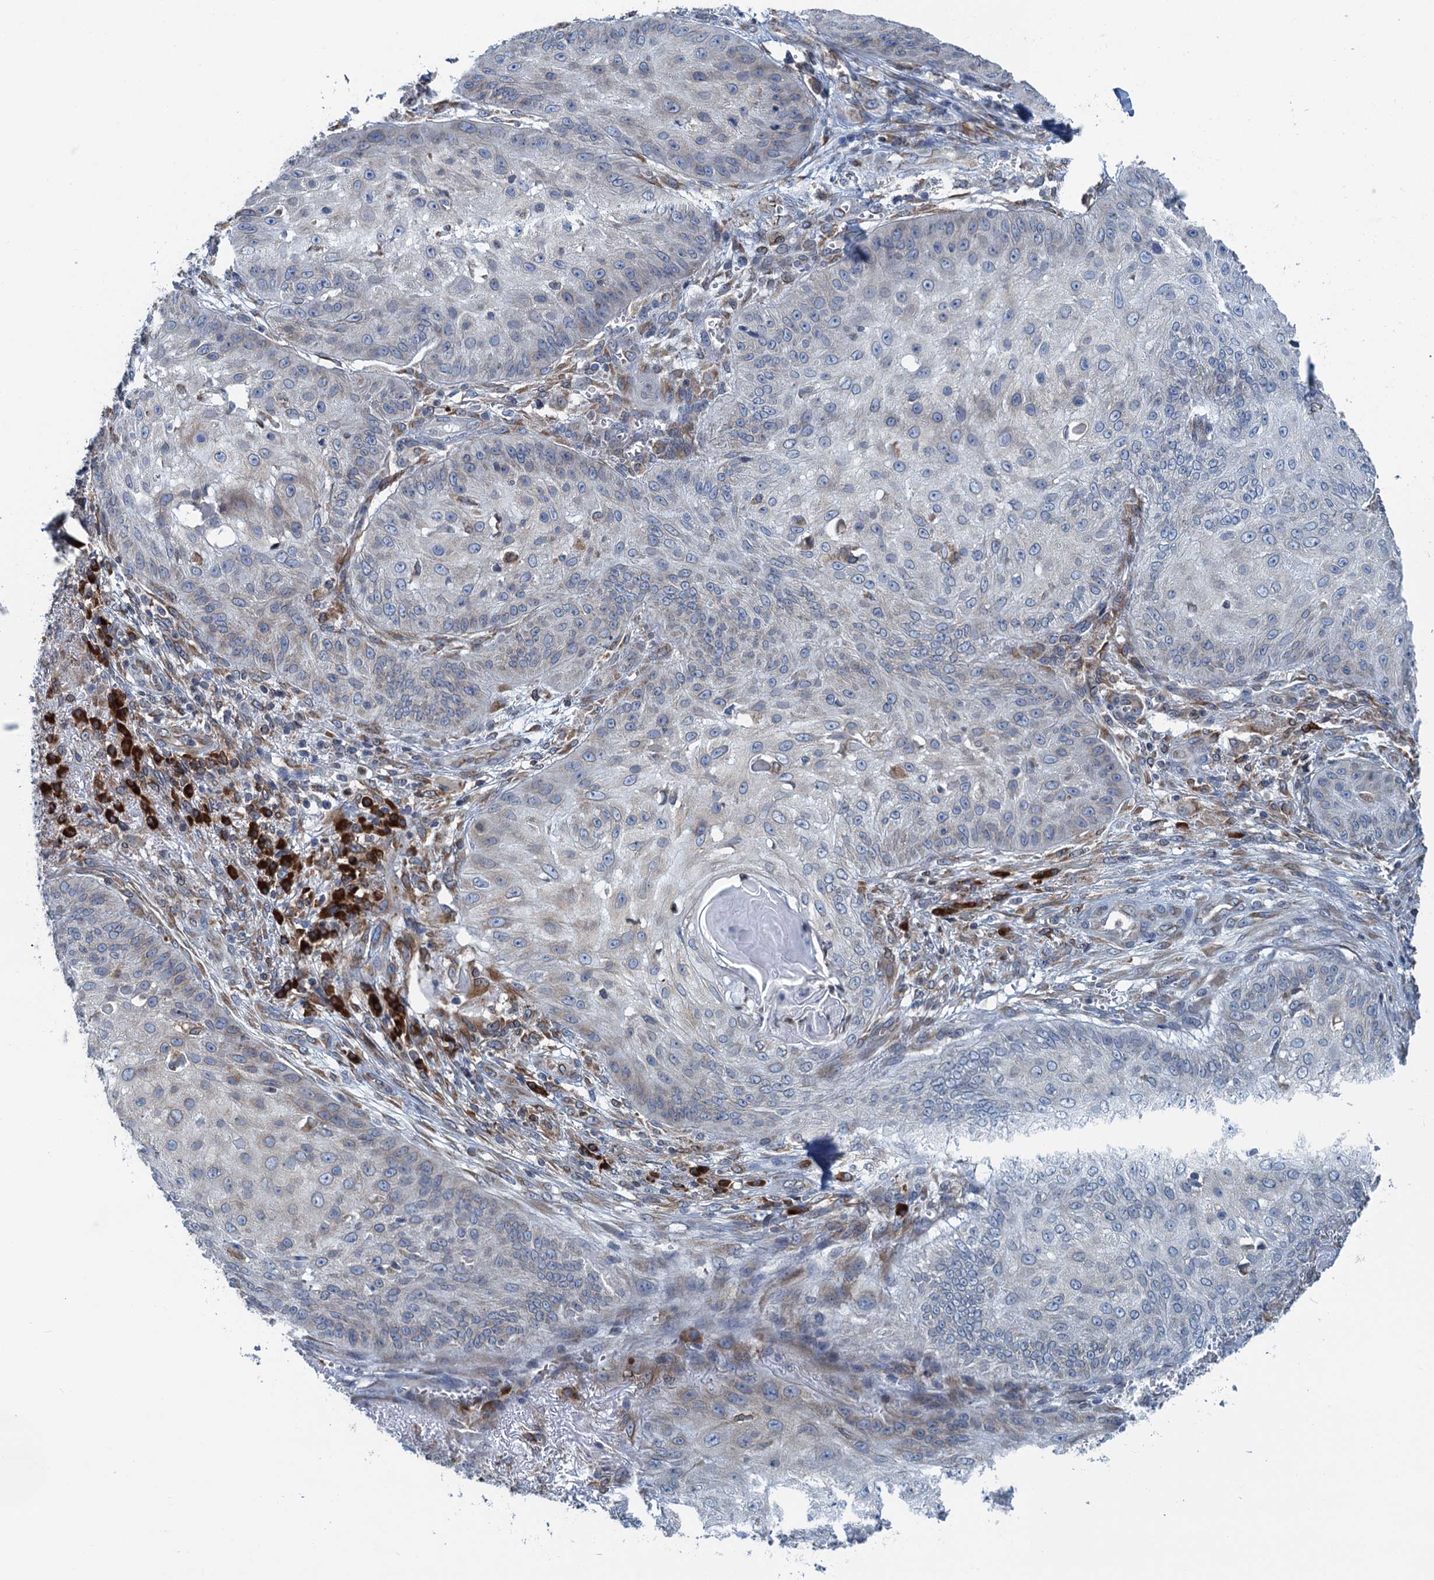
{"staining": {"intensity": "weak", "quantity": "<25%", "location": "cytoplasmic/membranous"}, "tissue": "skin cancer", "cell_type": "Tumor cells", "image_type": "cancer", "snomed": [{"axis": "morphology", "description": "Squamous cell carcinoma, NOS"}, {"axis": "topography", "description": "Skin"}], "caption": "Immunohistochemistry (IHC) photomicrograph of neoplastic tissue: human squamous cell carcinoma (skin) stained with DAB demonstrates no significant protein positivity in tumor cells.", "gene": "TMEM205", "patient": {"sex": "male", "age": 70}}